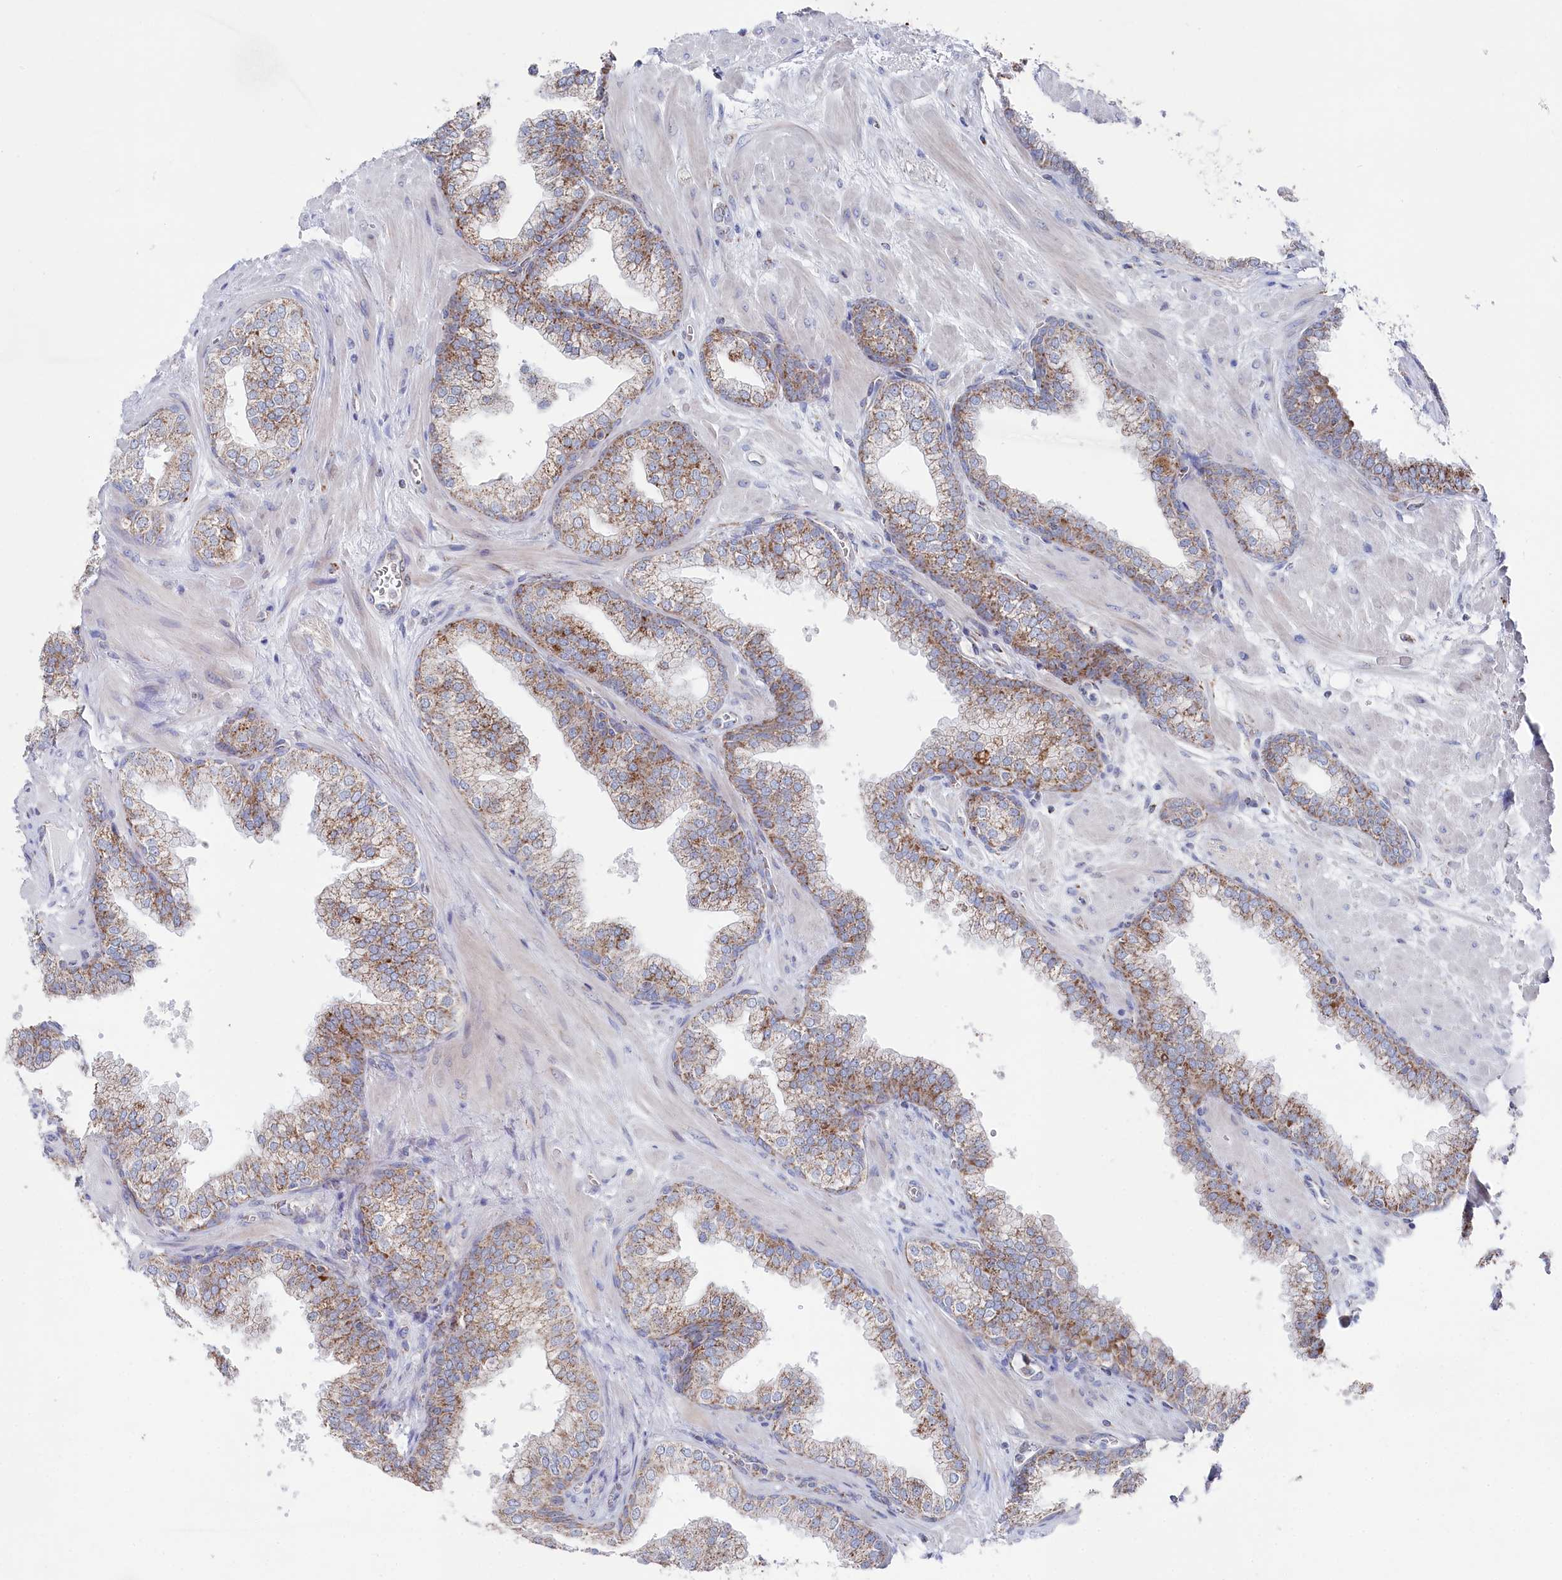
{"staining": {"intensity": "moderate", "quantity": ">75%", "location": "cytoplasmic/membranous"}, "tissue": "prostate", "cell_type": "Glandular cells", "image_type": "normal", "snomed": [{"axis": "morphology", "description": "Normal tissue, NOS"}, {"axis": "topography", "description": "Prostate"}], "caption": "Immunohistochemistry (IHC) micrograph of unremarkable prostate stained for a protein (brown), which displays medium levels of moderate cytoplasmic/membranous staining in about >75% of glandular cells.", "gene": "GLS2", "patient": {"sex": "male", "age": 60}}